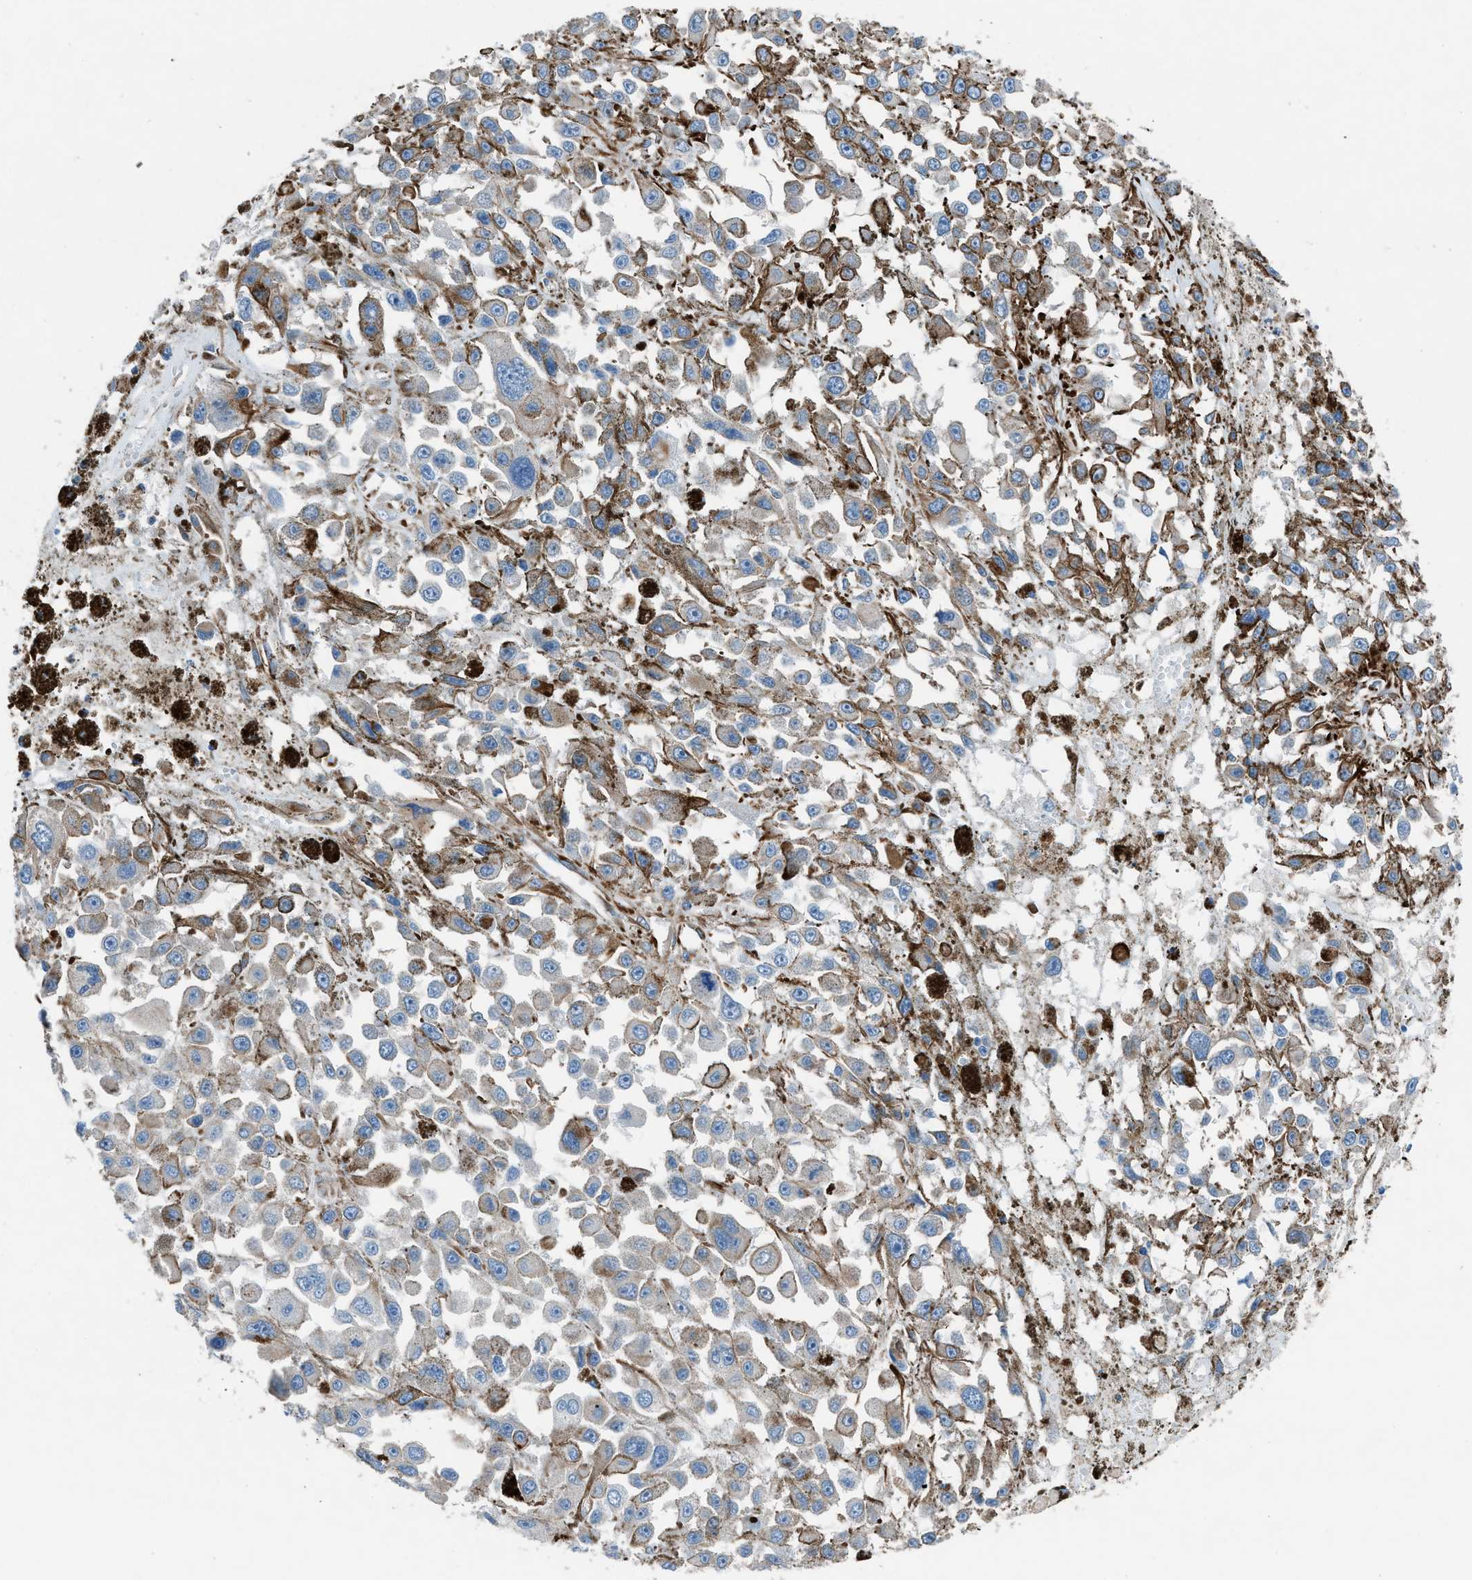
{"staining": {"intensity": "negative", "quantity": "none", "location": "none"}, "tissue": "melanoma", "cell_type": "Tumor cells", "image_type": "cancer", "snomed": [{"axis": "morphology", "description": "Malignant melanoma, Metastatic site"}, {"axis": "topography", "description": "Lymph node"}], "caption": "Immunohistochemical staining of human malignant melanoma (metastatic site) displays no significant staining in tumor cells. Brightfield microscopy of immunohistochemistry (IHC) stained with DAB (brown) and hematoxylin (blue), captured at high magnification.", "gene": "CABP7", "patient": {"sex": "male", "age": 59}}